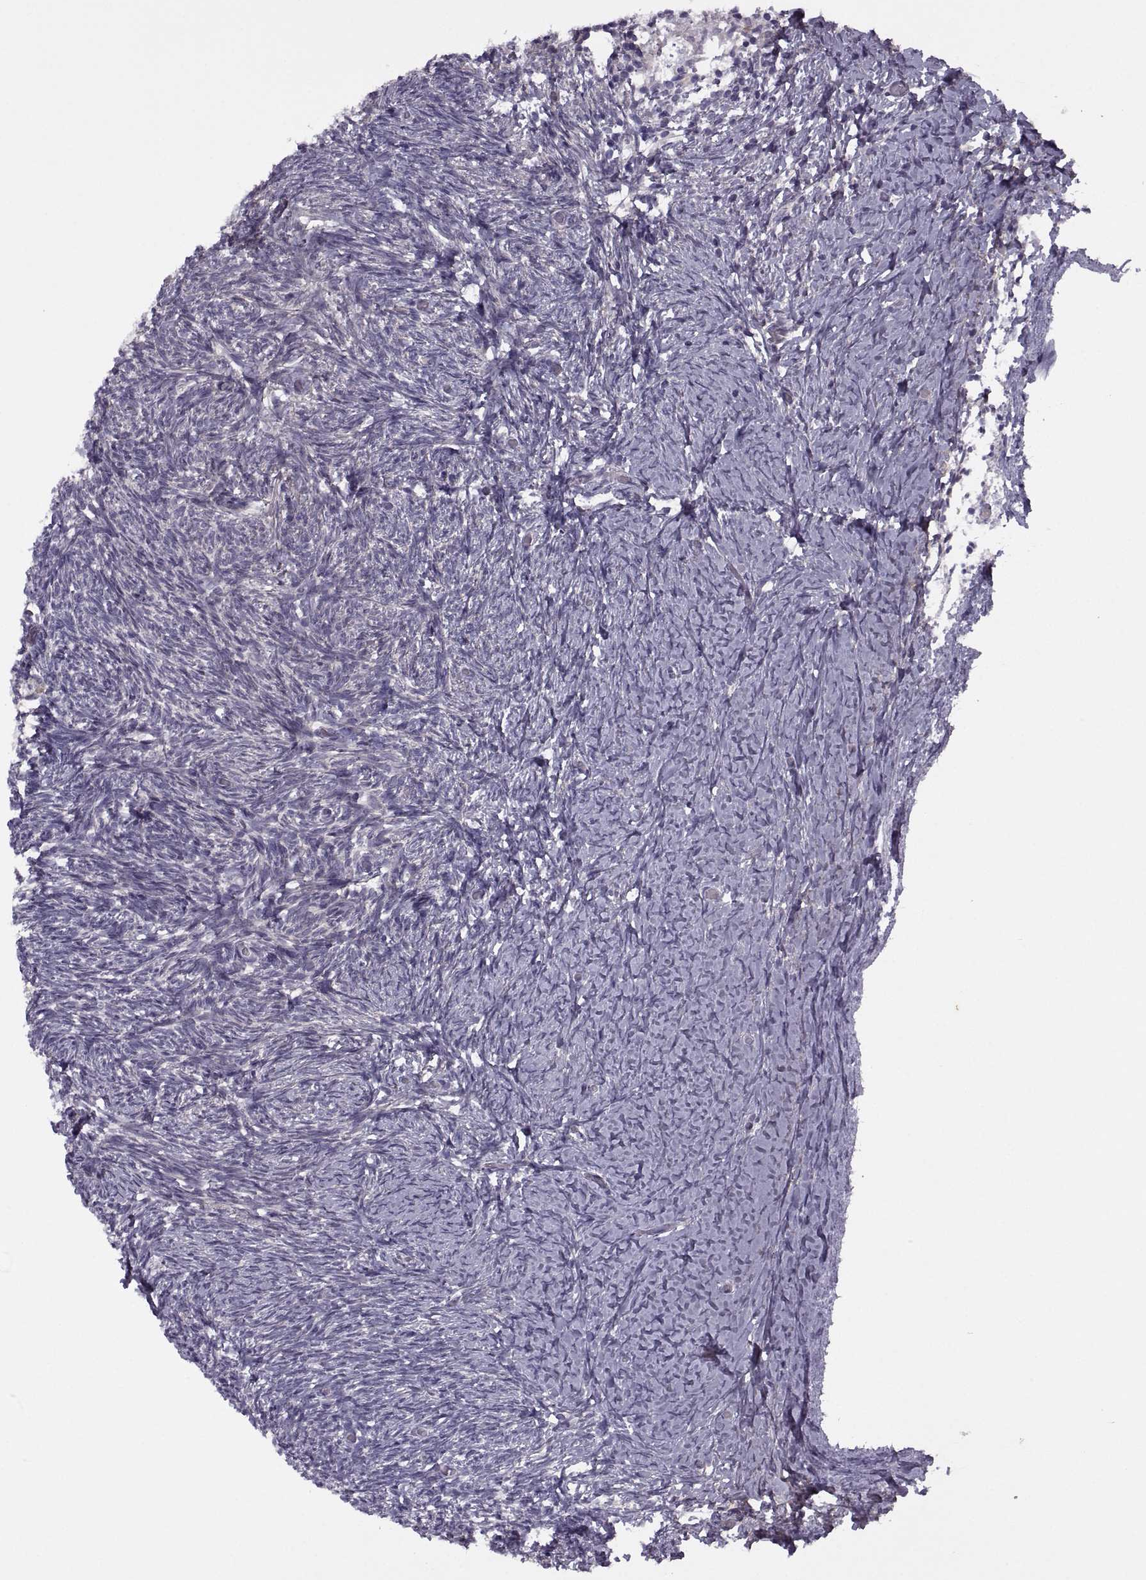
{"staining": {"intensity": "negative", "quantity": "none", "location": "none"}, "tissue": "ovary", "cell_type": "Follicle cells", "image_type": "normal", "snomed": [{"axis": "morphology", "description": "Normal tissue, NOS"}, {"axis": "topography", "description": "Ovary"}], "caption": "DAB (3,3'-diaminobenzidine) immunohistochemical staining of normal human ovary exhibits no significant expression in follicle cells. (Stains: DAB IHC with hematoxylin counter stain, Microscopy: brightfield microscopy at high magnification).", "gene": "RIPK4", "patient": {"sex": "female", "age": 39}}